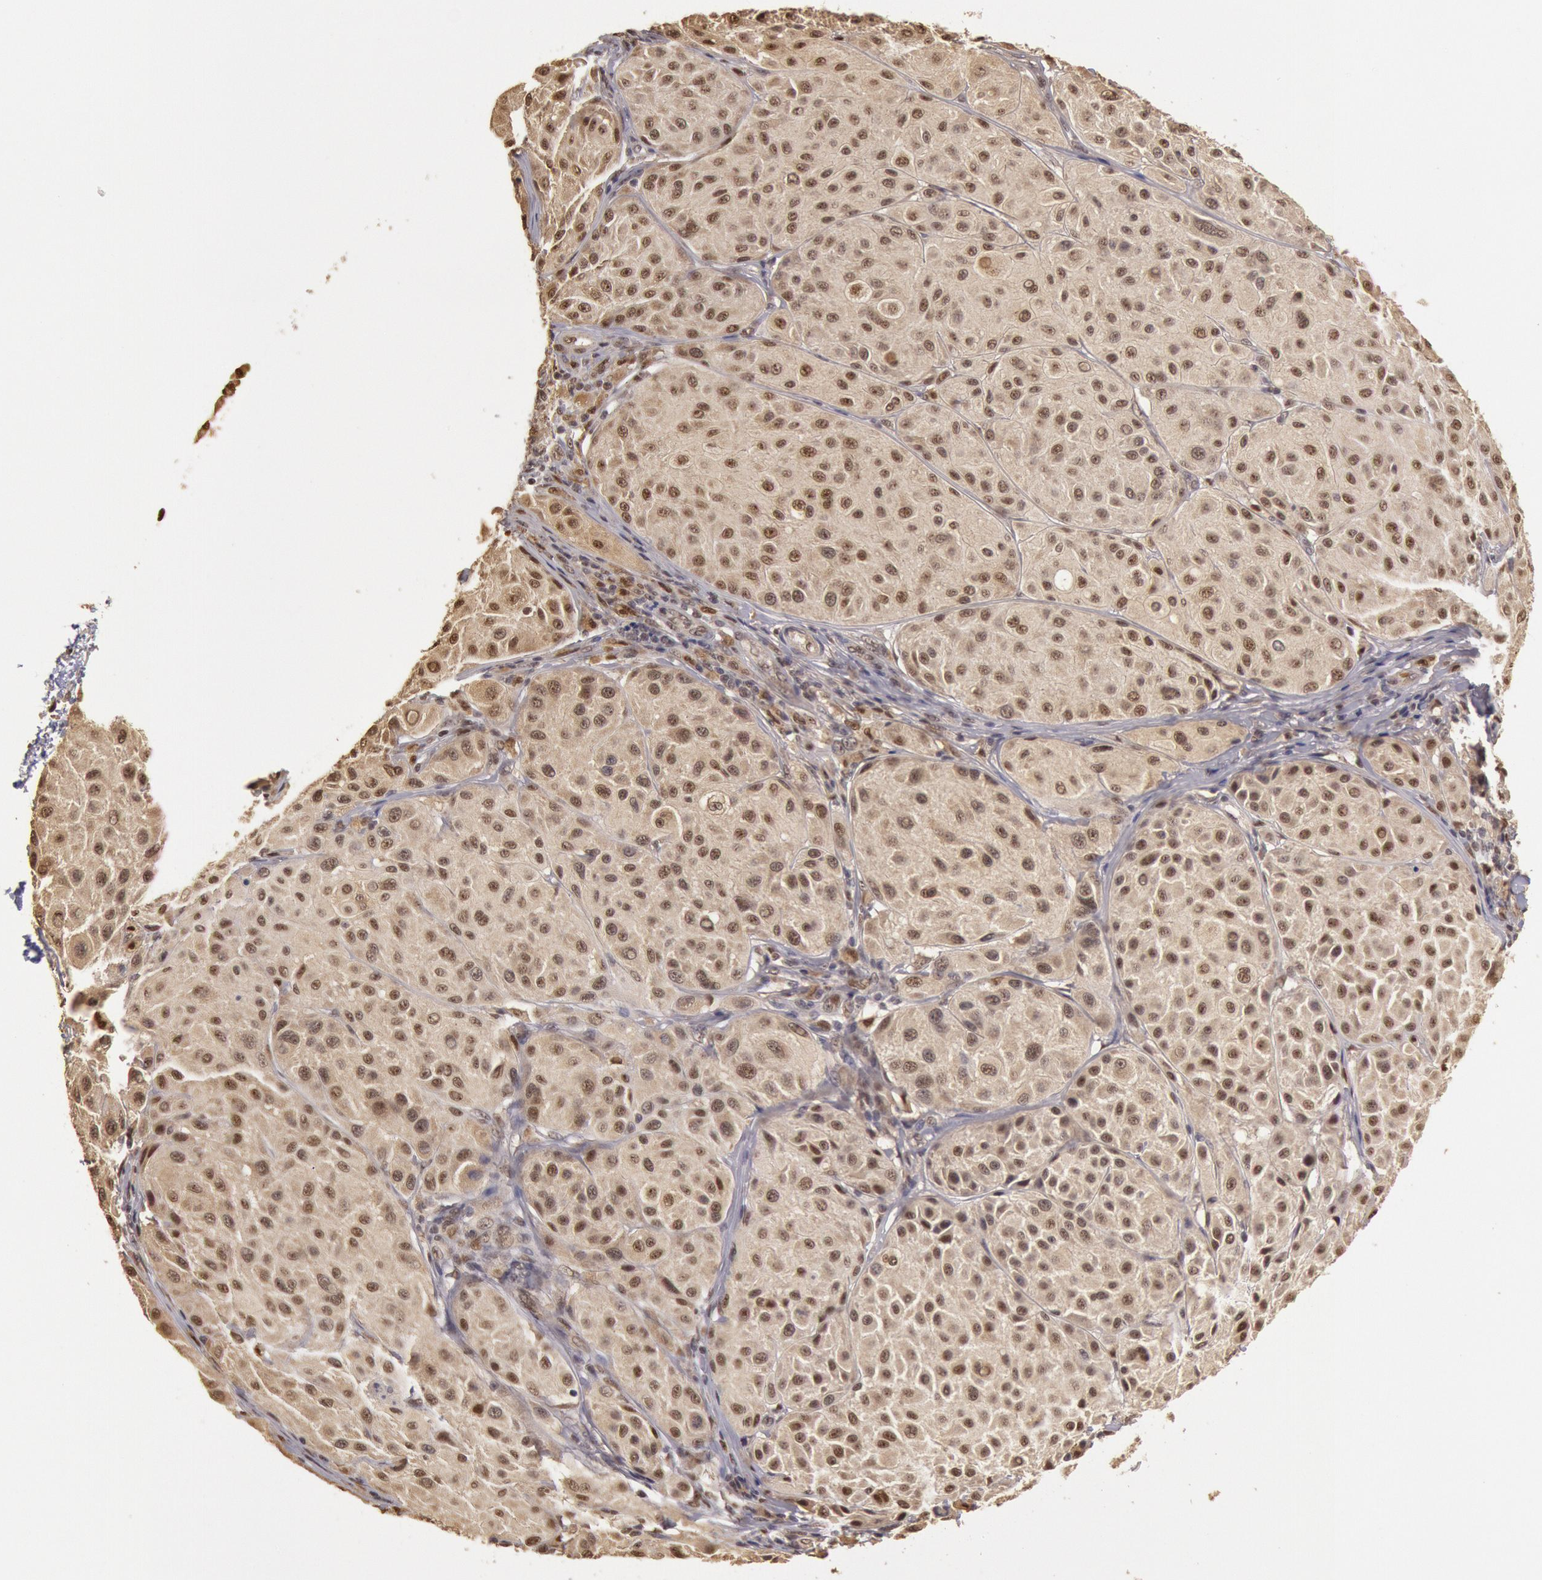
{"staining": {"intensity": "weak", "quantity": ">75%", "location": "nuclear"}, "tissue": "melanoma", "cell_type": "Tumor cells", "image_type": "cancer", "snomed": [{"axis": "morphology", "description": "Malignant melanoma, NOS"}, {"axis": "topography", "description": "Skin"}], "caption": "Immunohistochemistry micrograph of neoplastic tissue: malignant melanoma stained using immunohistochemistry shows low levels of weak protein expression localized specifically in the nuclear of tumor cells, appearing as a nuclear brown color.", "gene": "LIG4", "patient": {"sex": "male", "age": 36}}